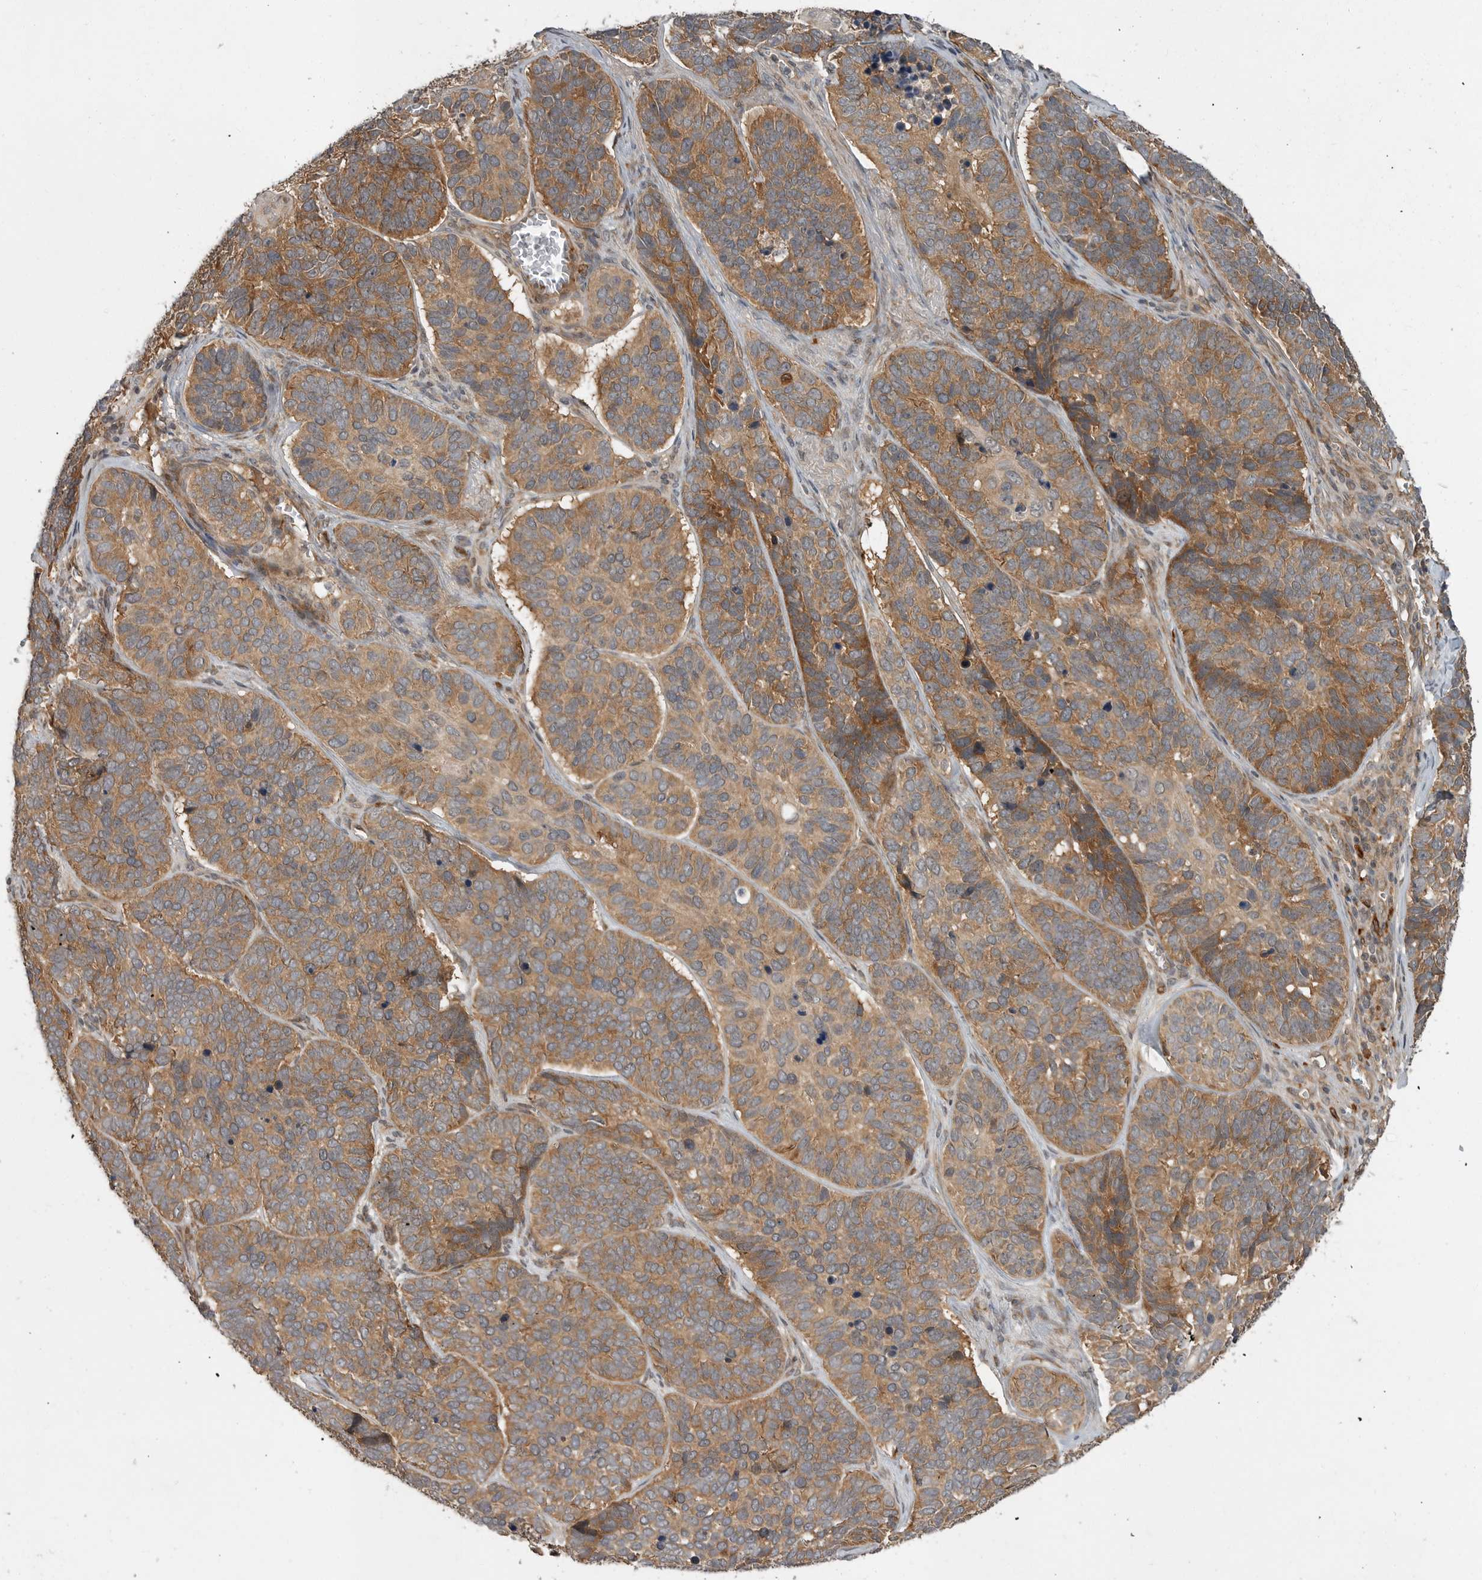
{"staining": {"intensity": "moderate", "quantity": ">75%", "location": "cytoplasmic/membranous"}, "tissue": "skin cancer", "cell_type": "Tumor cells", "image_type": "cancer", "snomed": [{"axis": "morphology", "description": "Basal cell carcinoma"}, {"axis": "topography", "description": "Skin"}], "caption": "Immunohistochemistry of human skin basal cell carcinoma exhibits medium levels of moderate cytoplasmic/membranous expression in approximately >75% of tumor cells.", "gene": "OSBPL9", "patient": {"sex": "male", "age": 62}}